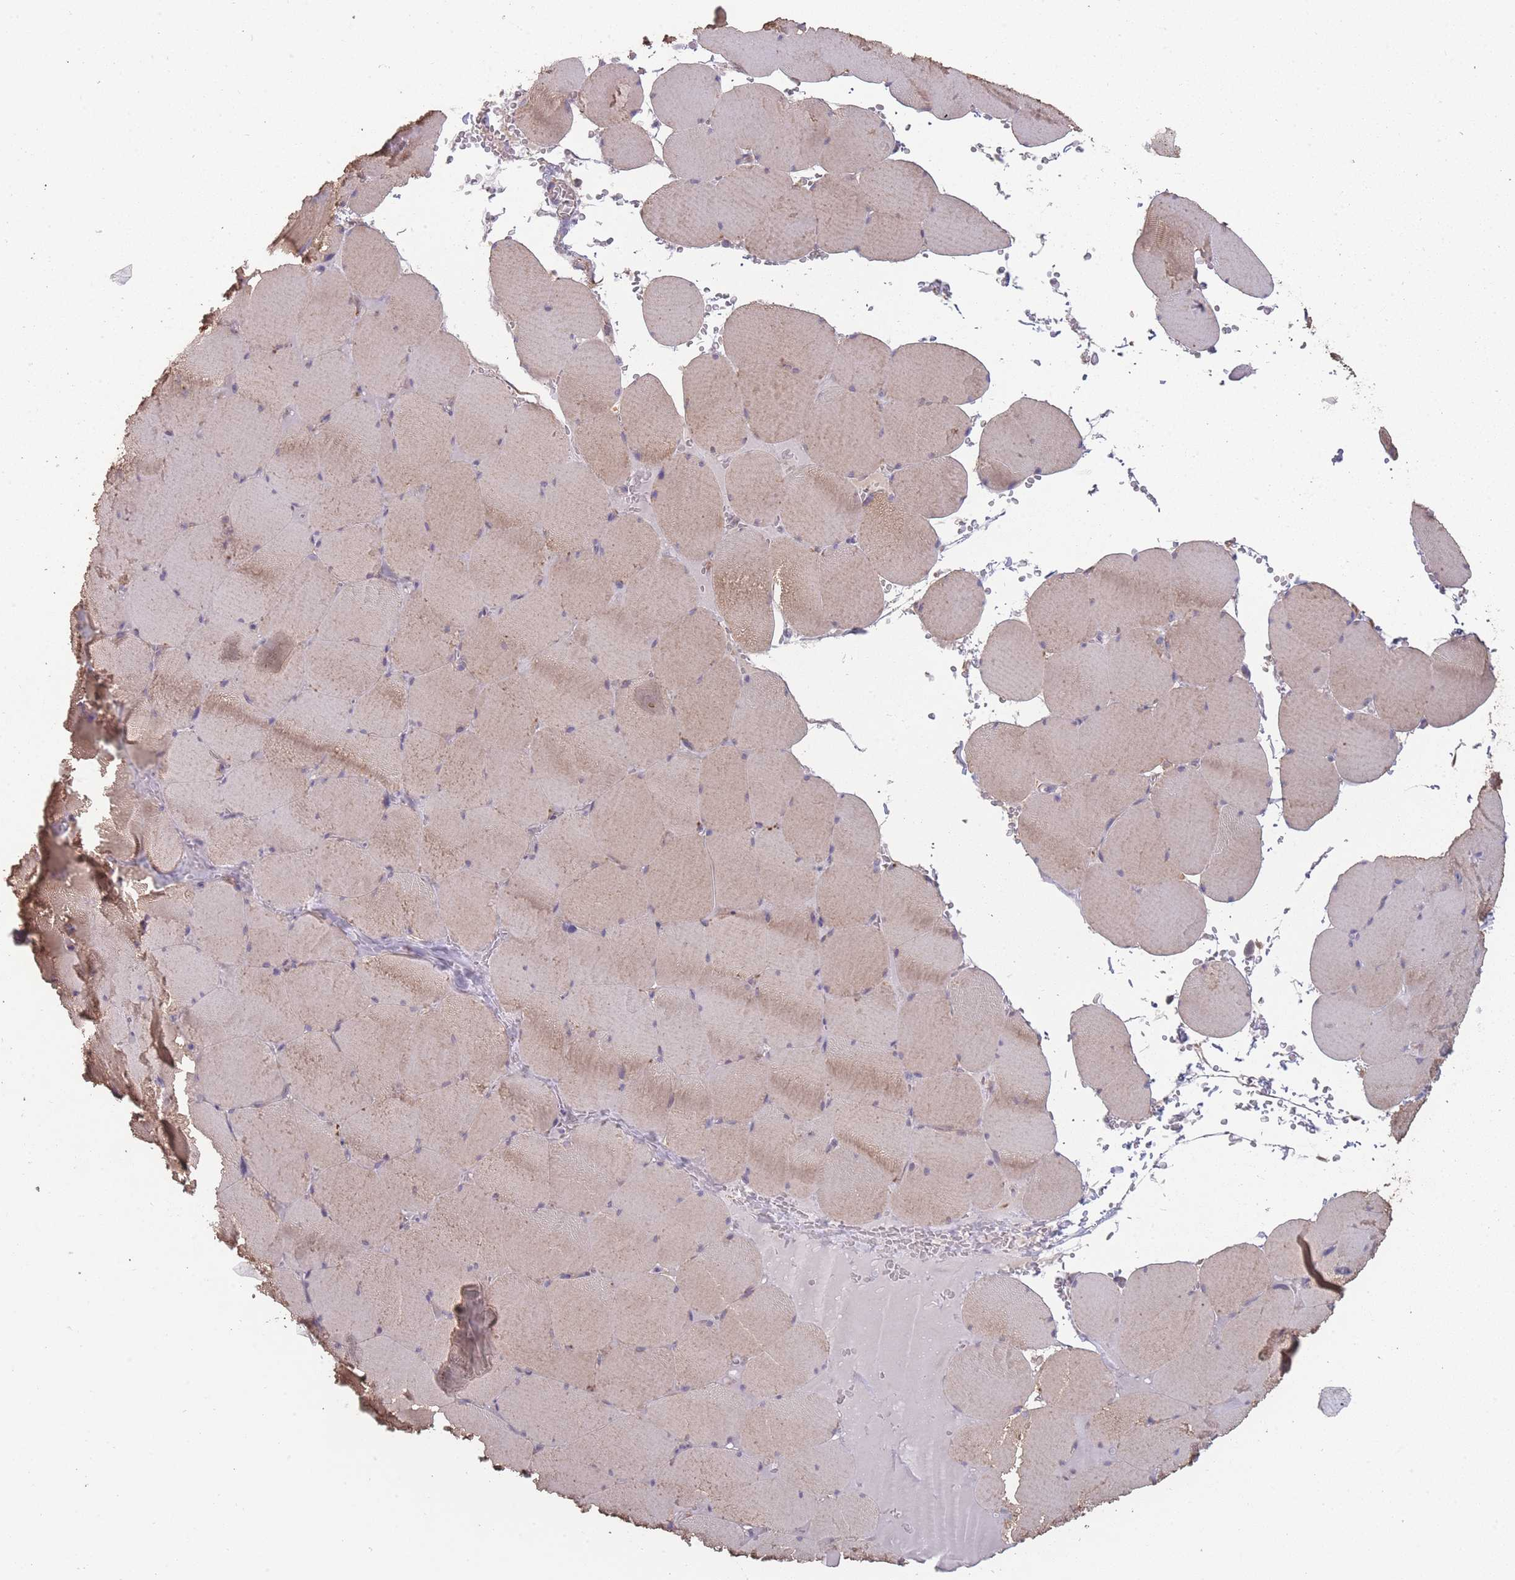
{"staining": {"intensity": "moderate", "quantity": ">75%", "location": "cytoplasmic/membranous"}, "tissue": "skeletal muscle", "cell_type": "Myocytes", "image_type": "normal", "snomed": [{"axis": "morphology", "description": "Normal tissue, NOS"}, {"axis": "topography", "description": "Skeletal muscle"}, {"axis": "topography", "description": "Head-Neck"}], "caption": "Brown immunohistochemical staining in unremarkable human skeletal muscle displays moderate cytoplasmic/membranous positivity in approximately >75% of myocytes. Nuclei are stained in blue.", "gene": "SANBR", "patient": {"sex": "male", "age": 66}}